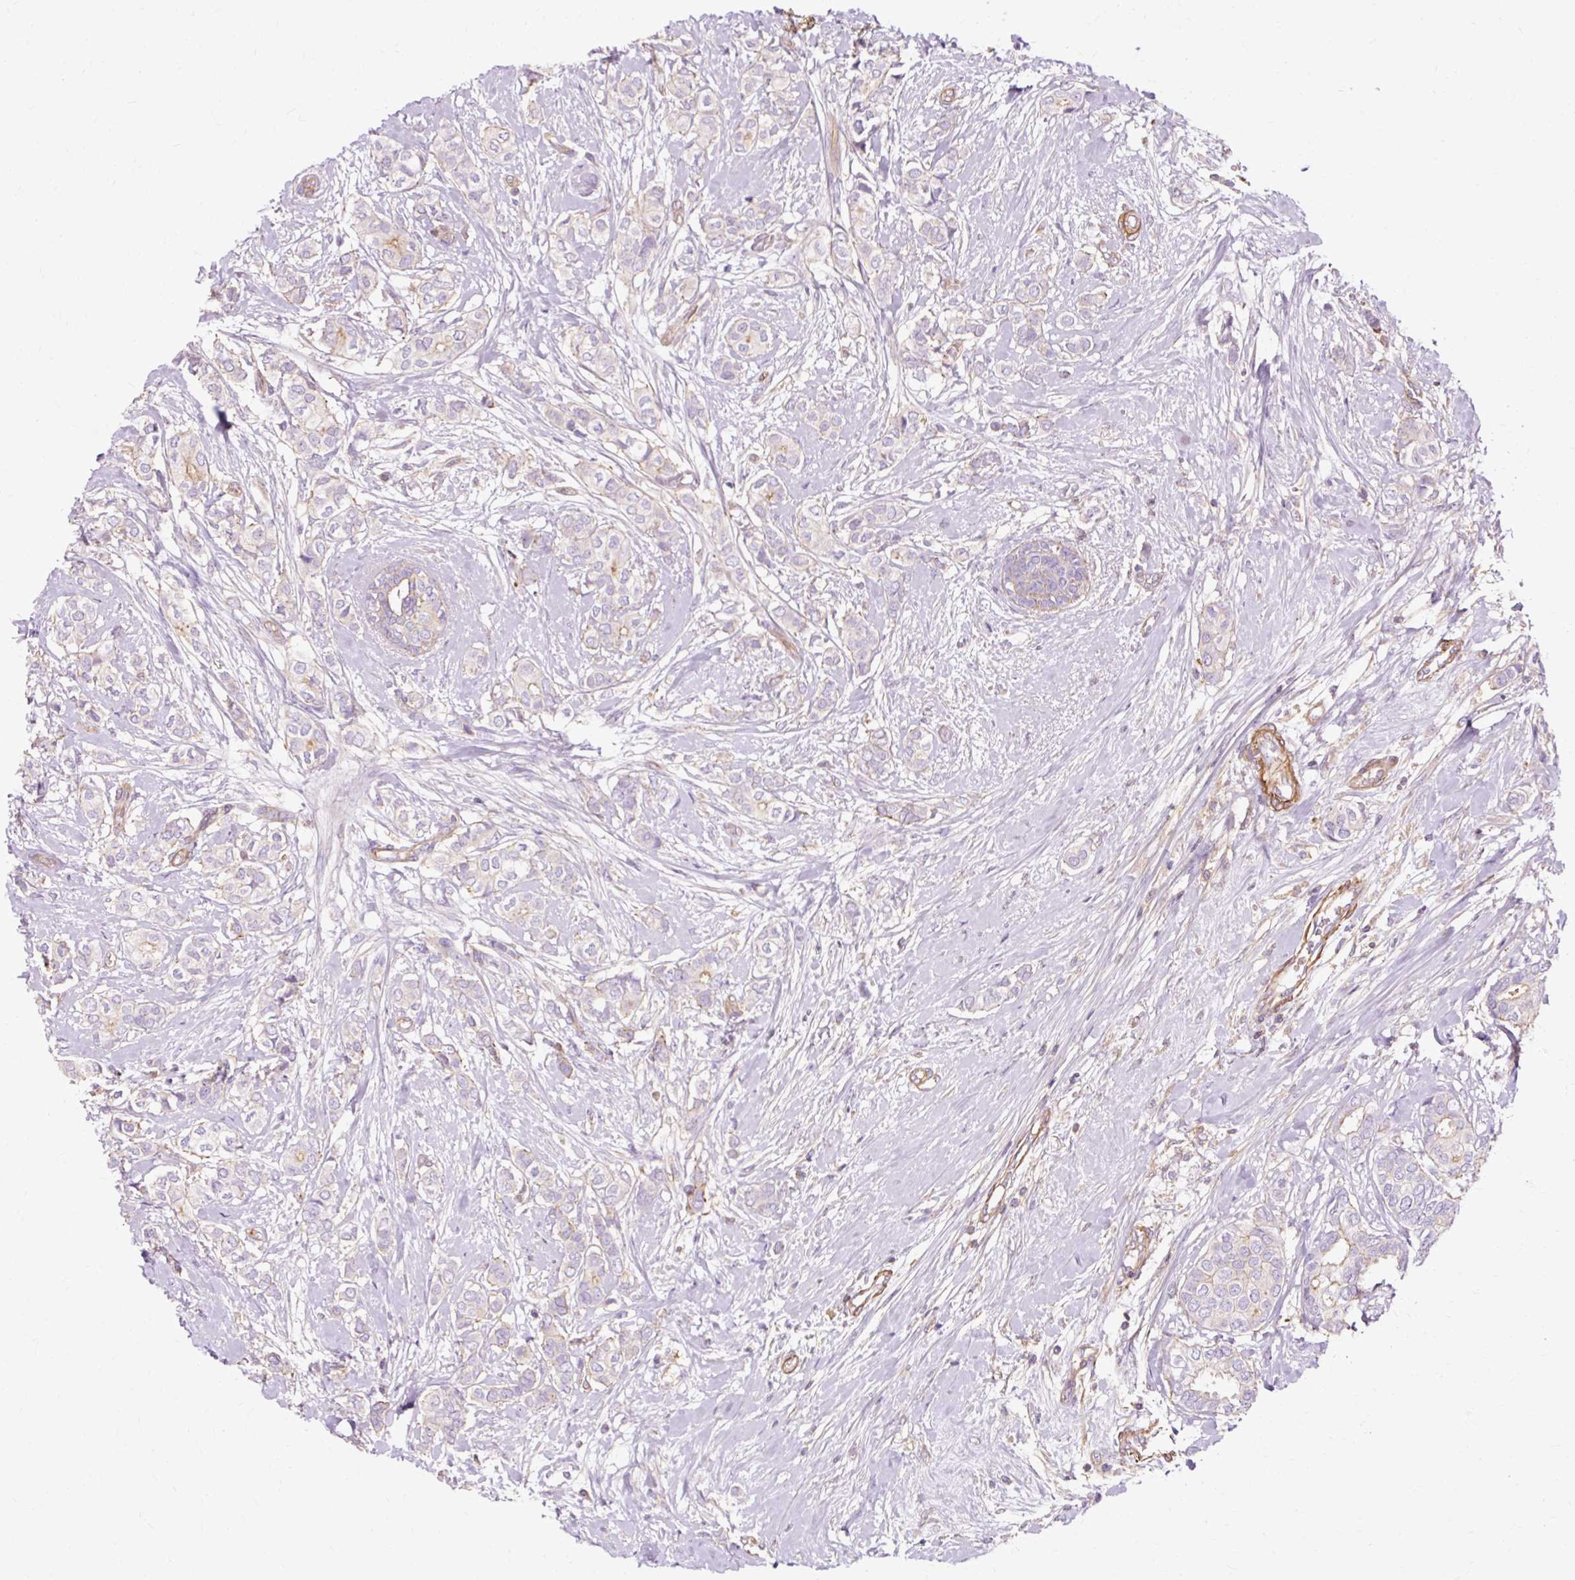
{"staining": {"intensity": "negative", "quantity": "none", "location": "none"}, "tissue": "breast cancer", "cell_type": "Tumor cells", "image_type": "cancer", "snomed": [{"axis": "morphology", "description": "Duct carcinoma"}, {"axis": "topography", "description": "Breast"}], "caption": "High power microscopy histopathology image of an immunohistochemistry (IHC) micrograph of invasive ductal carcinoma (breast), revealing no significant positivity in tumor cells. (Brightfield microscopy of DAB (3,3'-diaminobenzidine) IHC at high magnification).", "gene": "TBC1D2B", "patient": {"sex": "female", "age": 73}}